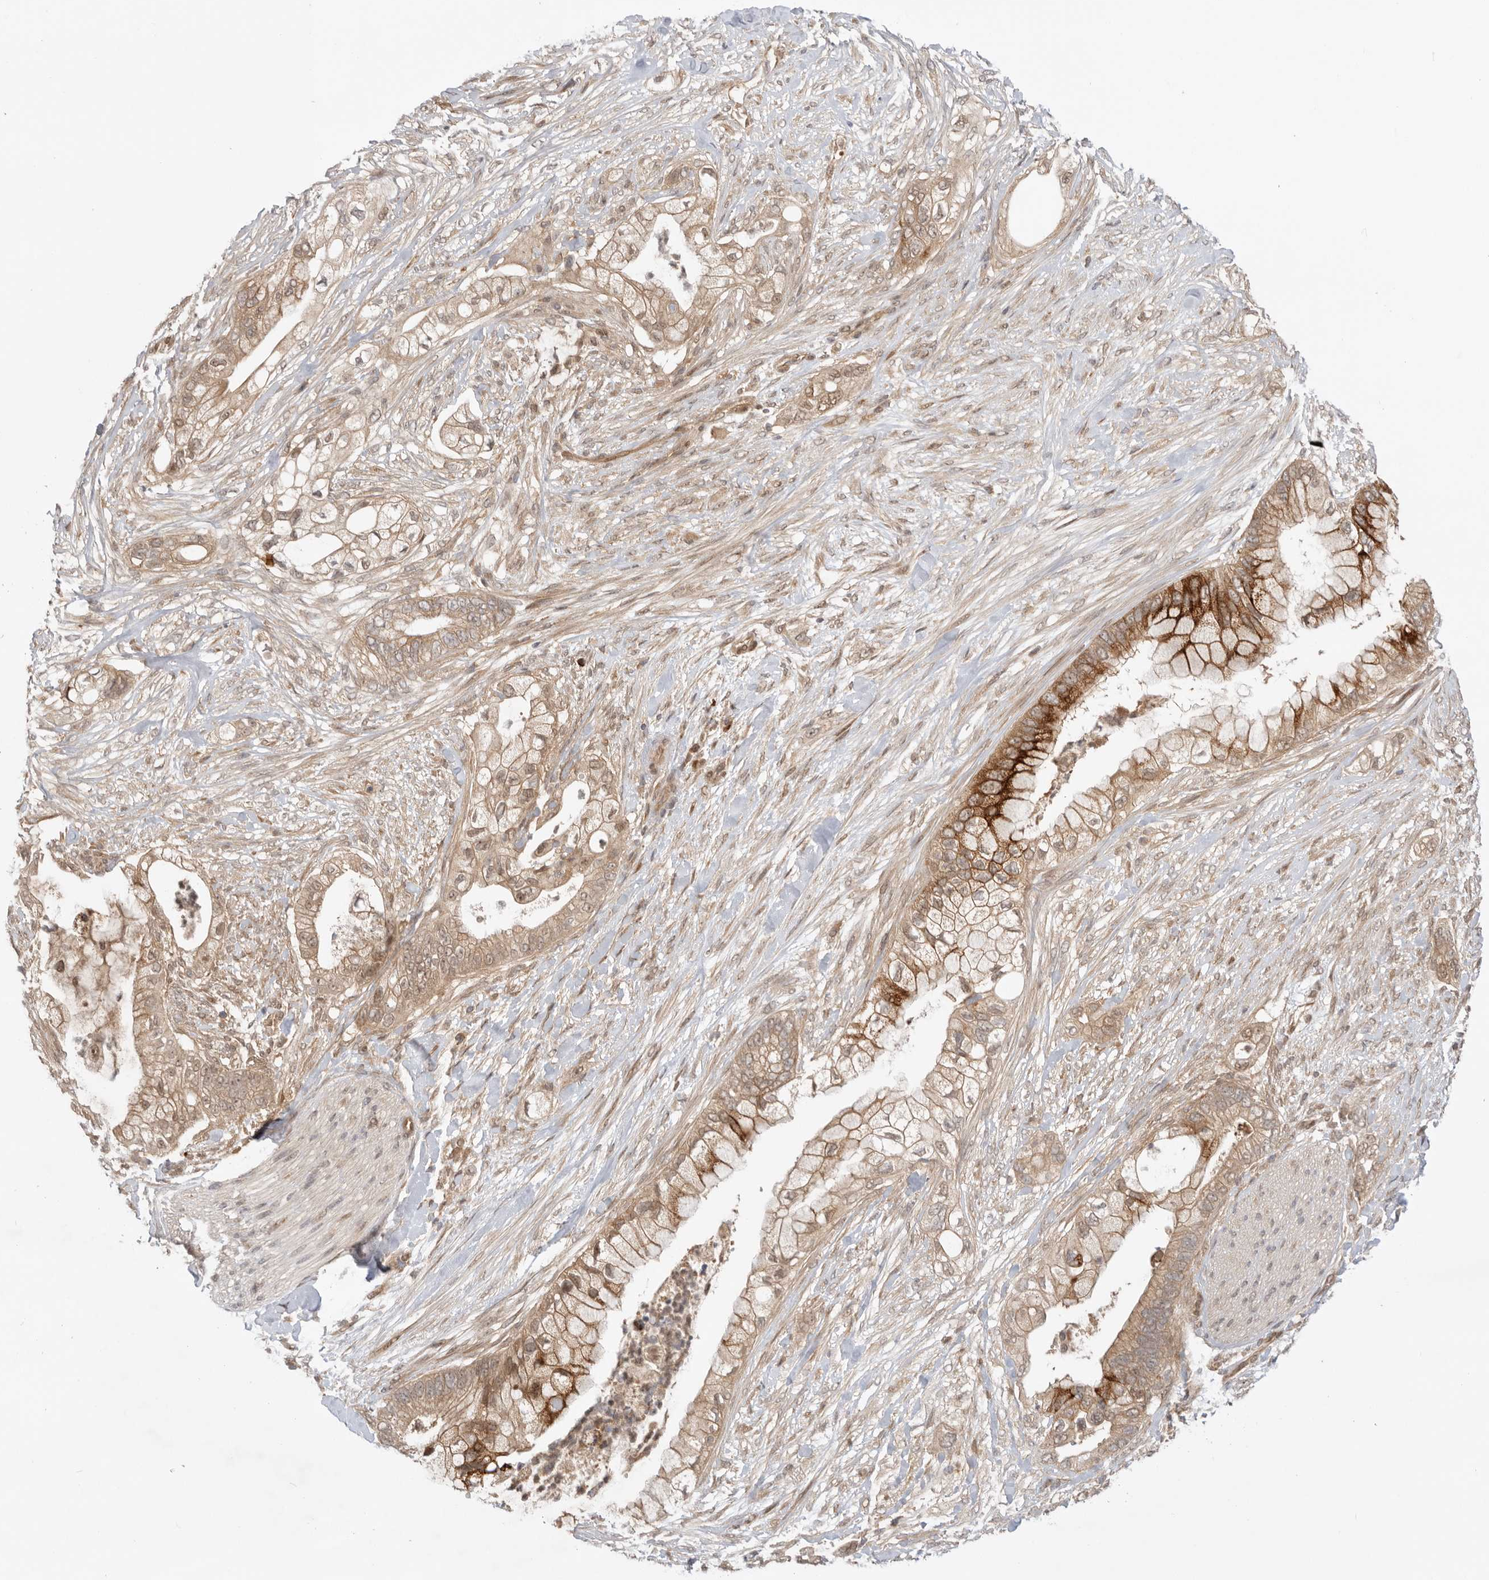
{"staining": {"intensity": "moderate", "quantity": ">75%", "location": "cytoplasmic/membranous,nuclear"}, "tissue": "pancreatic cancer", "cell_type": "Tumor cells", "image_type": "cancer", "snomed": [{"axis": "morphology", "description": "Adenocarcinoma, NOS"}, {"axis": "topography", "description": "Pancreas"}], "caption": "Immunohistochemical staining of human adenocarcinoma (pancreatic) shows medium levels of moderate cytoplasmic/membranous and nuclear staining in about >75% of tumor cells.", "gene": "DCAF8", "patient": {"sex": "male", "age": 53}}